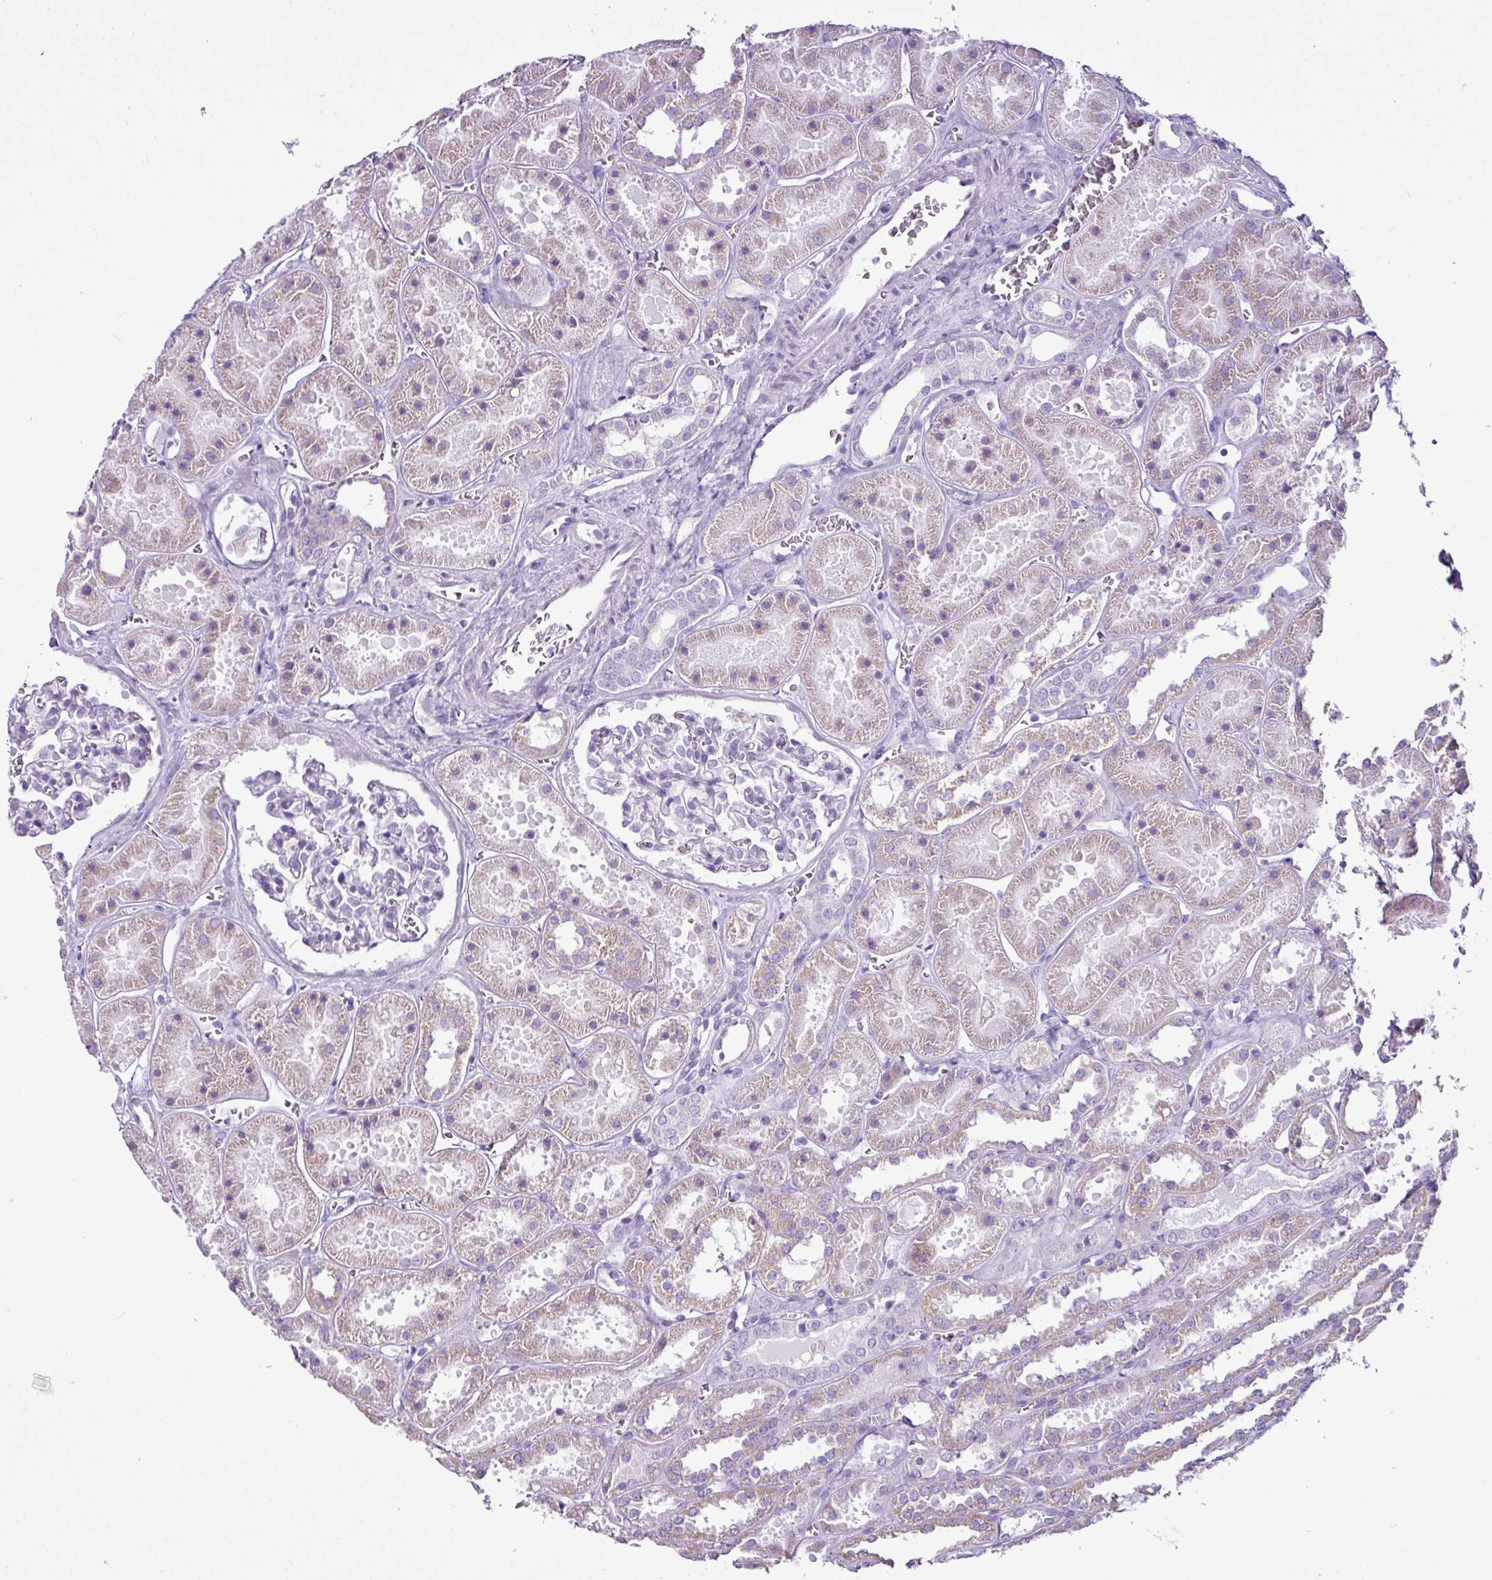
{"staining": {"intensity": "negative", "quantity": "none", "location": "none"}, "tissue": "kidney", "cell_type": "Cells in glomeruli", "image_type": "normal", "snomed": [{"axis": "morphology", "description": "Normal tissue, NOS"}, {"axis": "topography", "description": "Kidney"}], "caption": "IHC of normal kidney exhibits no staining in cells in glomeruli.", "gene": "LILRB4", "patient": {"sex": "female", "age": 41}}